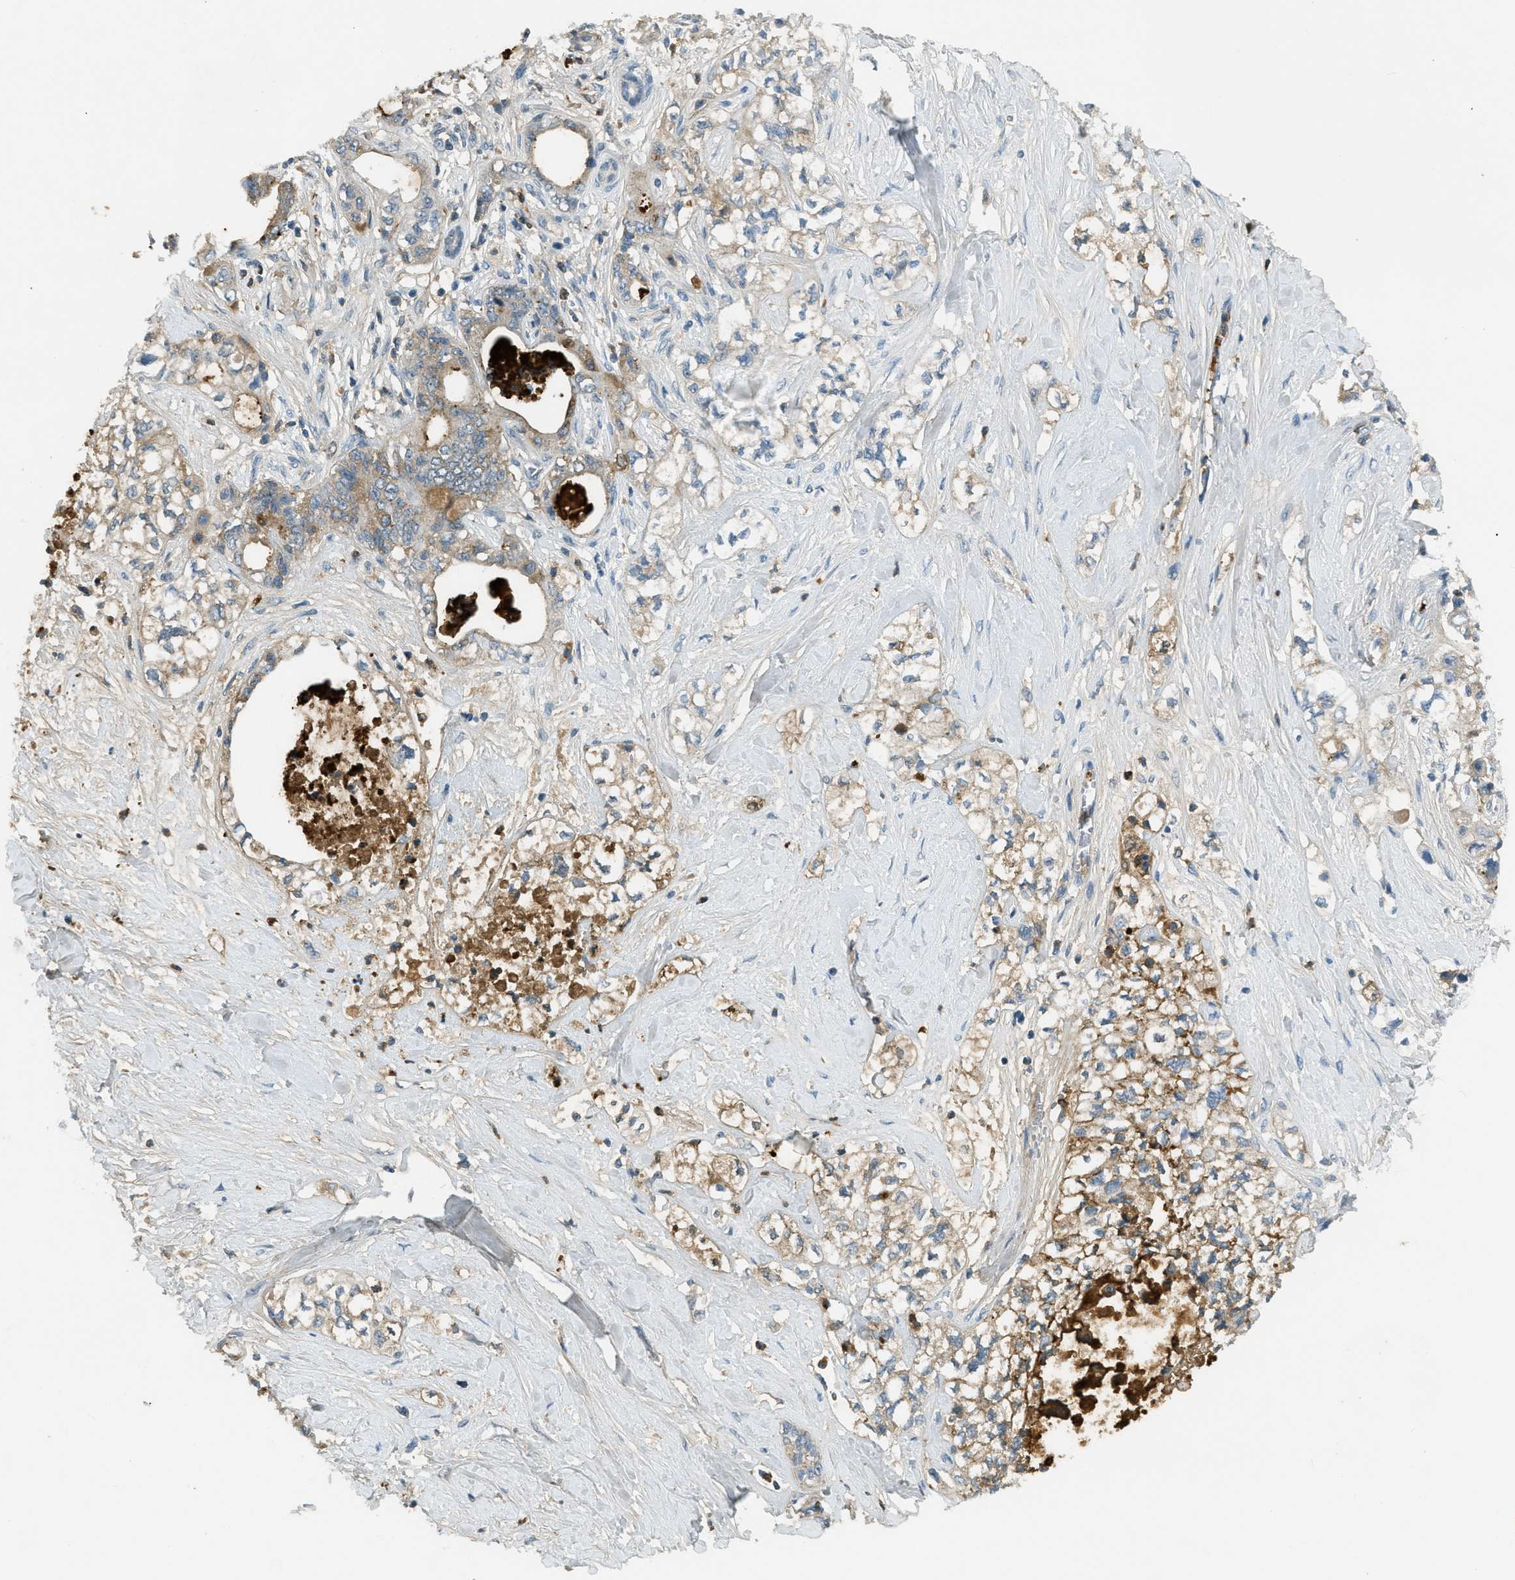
{"staining": {"intensity": "moderate", "quantity": ">75%", "location": "cytoplasmic/membranous"}, "tissue": "pancreatic cancer", "cell_type": "Tumor cells", "image_type": "cancer", "snomed": [{"axis": "morphology", "description": "Adenocarcinoma, NOS"}, {"axis": "topography", "description": "Pancreas"}], "caption": "DAB (3,3'-diaminobenzidine) immunohistochemical staining of human adenocarcinoma (pancreatic) displays moderate cytoplasmic/membranous protein staining in approximately >75% of tumor cells. The protein is shown in brown color, while the nuclei are stained blue.", "gene": "PRTN3", "patient": {"sex": "male", "age": 70}}